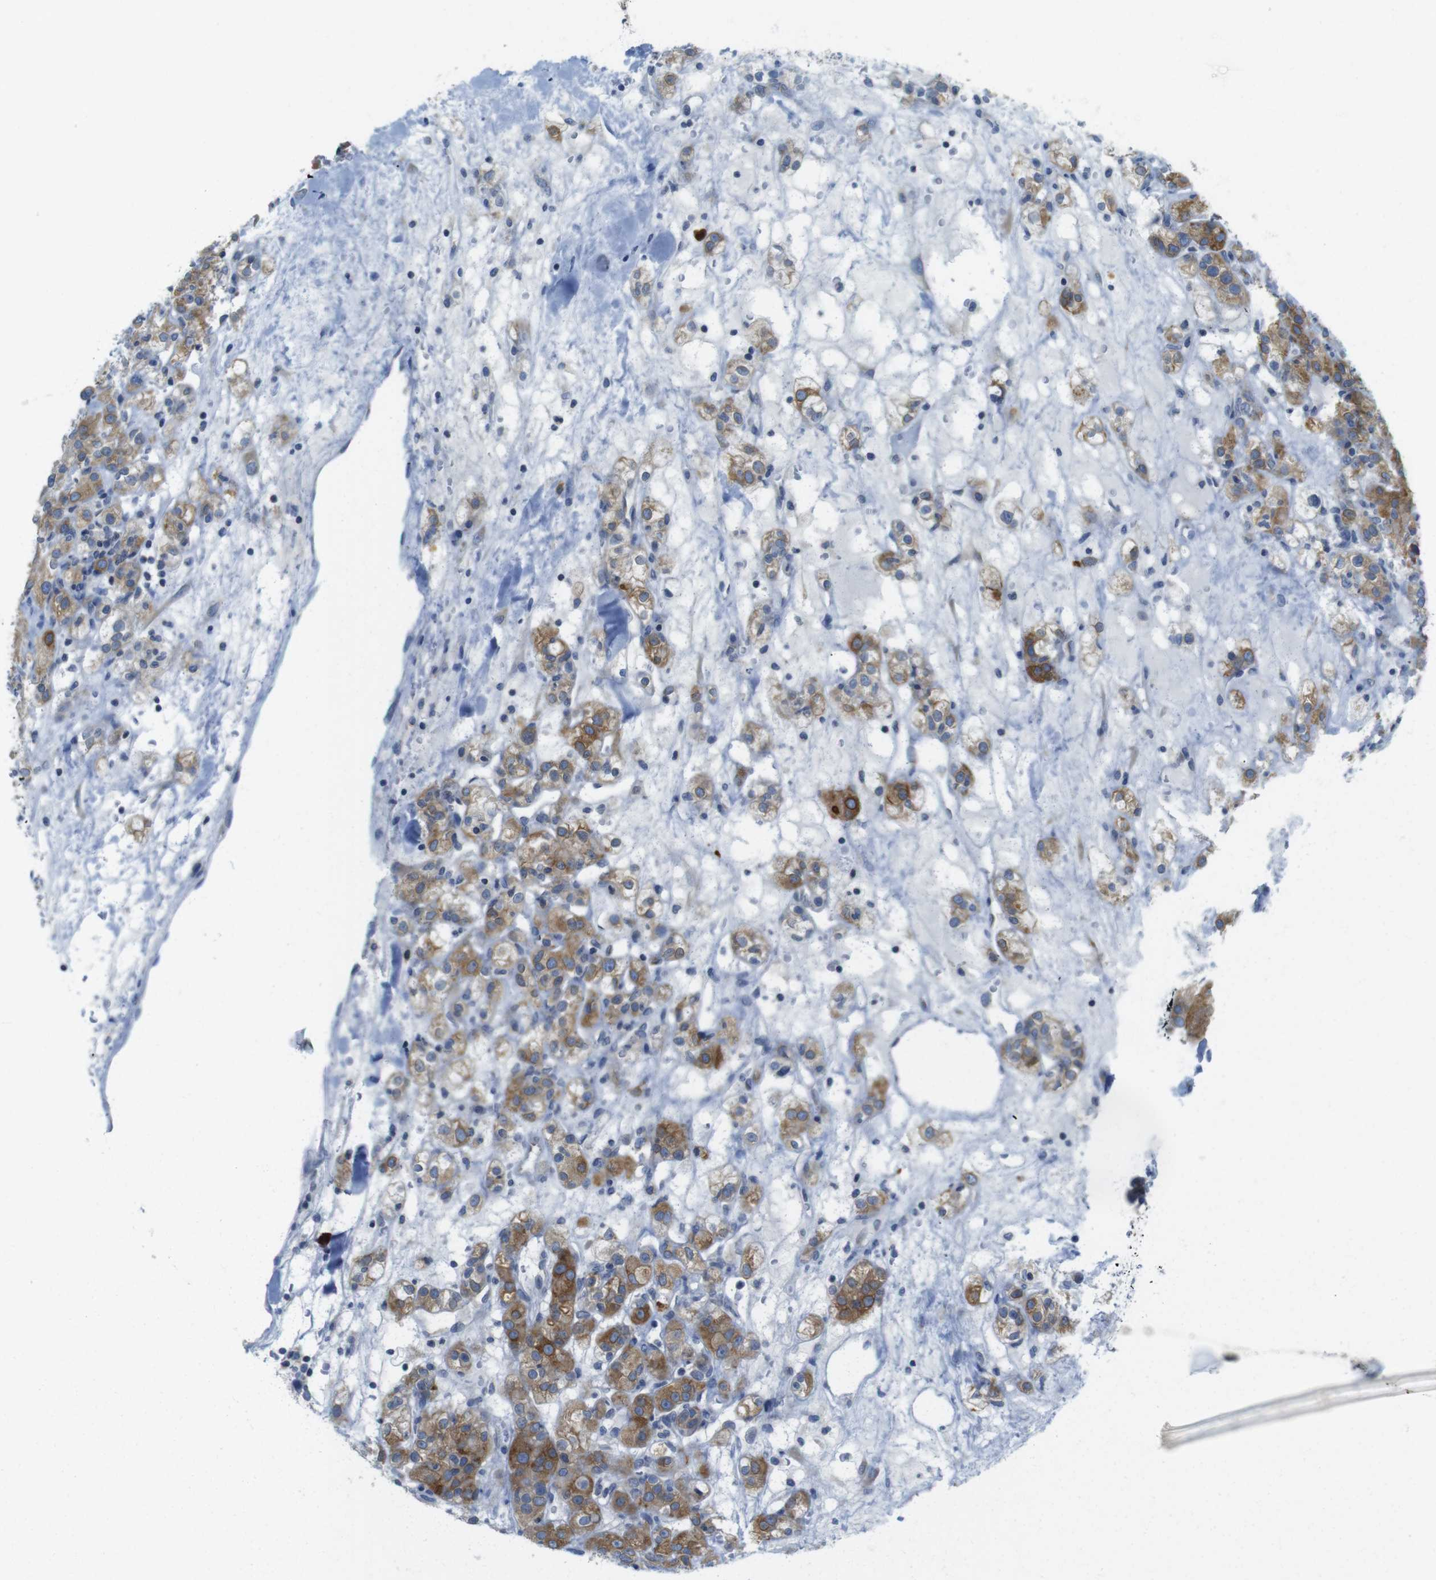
{"staining": {"intensity": "moderate", "quantity": ">75%", "location": "cytoplasmic/membranous"}, "tissue": "renal cancer", "cell_type": "Tumor cells", "image_type": "cancer", "snomed": [{"axis": "morphology", "description": "Normal tissue, NOS"}, {"axis": "morphology", "description": "Adenocarcinoma, NOS"}, {"axis": "topography", "description": "Kidney"}], "caption": "IHC photomicrograph of human renal adenocarcinoma stained for a protein (brown), which shows medium levels of moderate cytoplasmic/membranous expression in about >75% of tumor cells.", "gene": "CLPTM1L", "patient": {"sex": "male", "age": 61}}